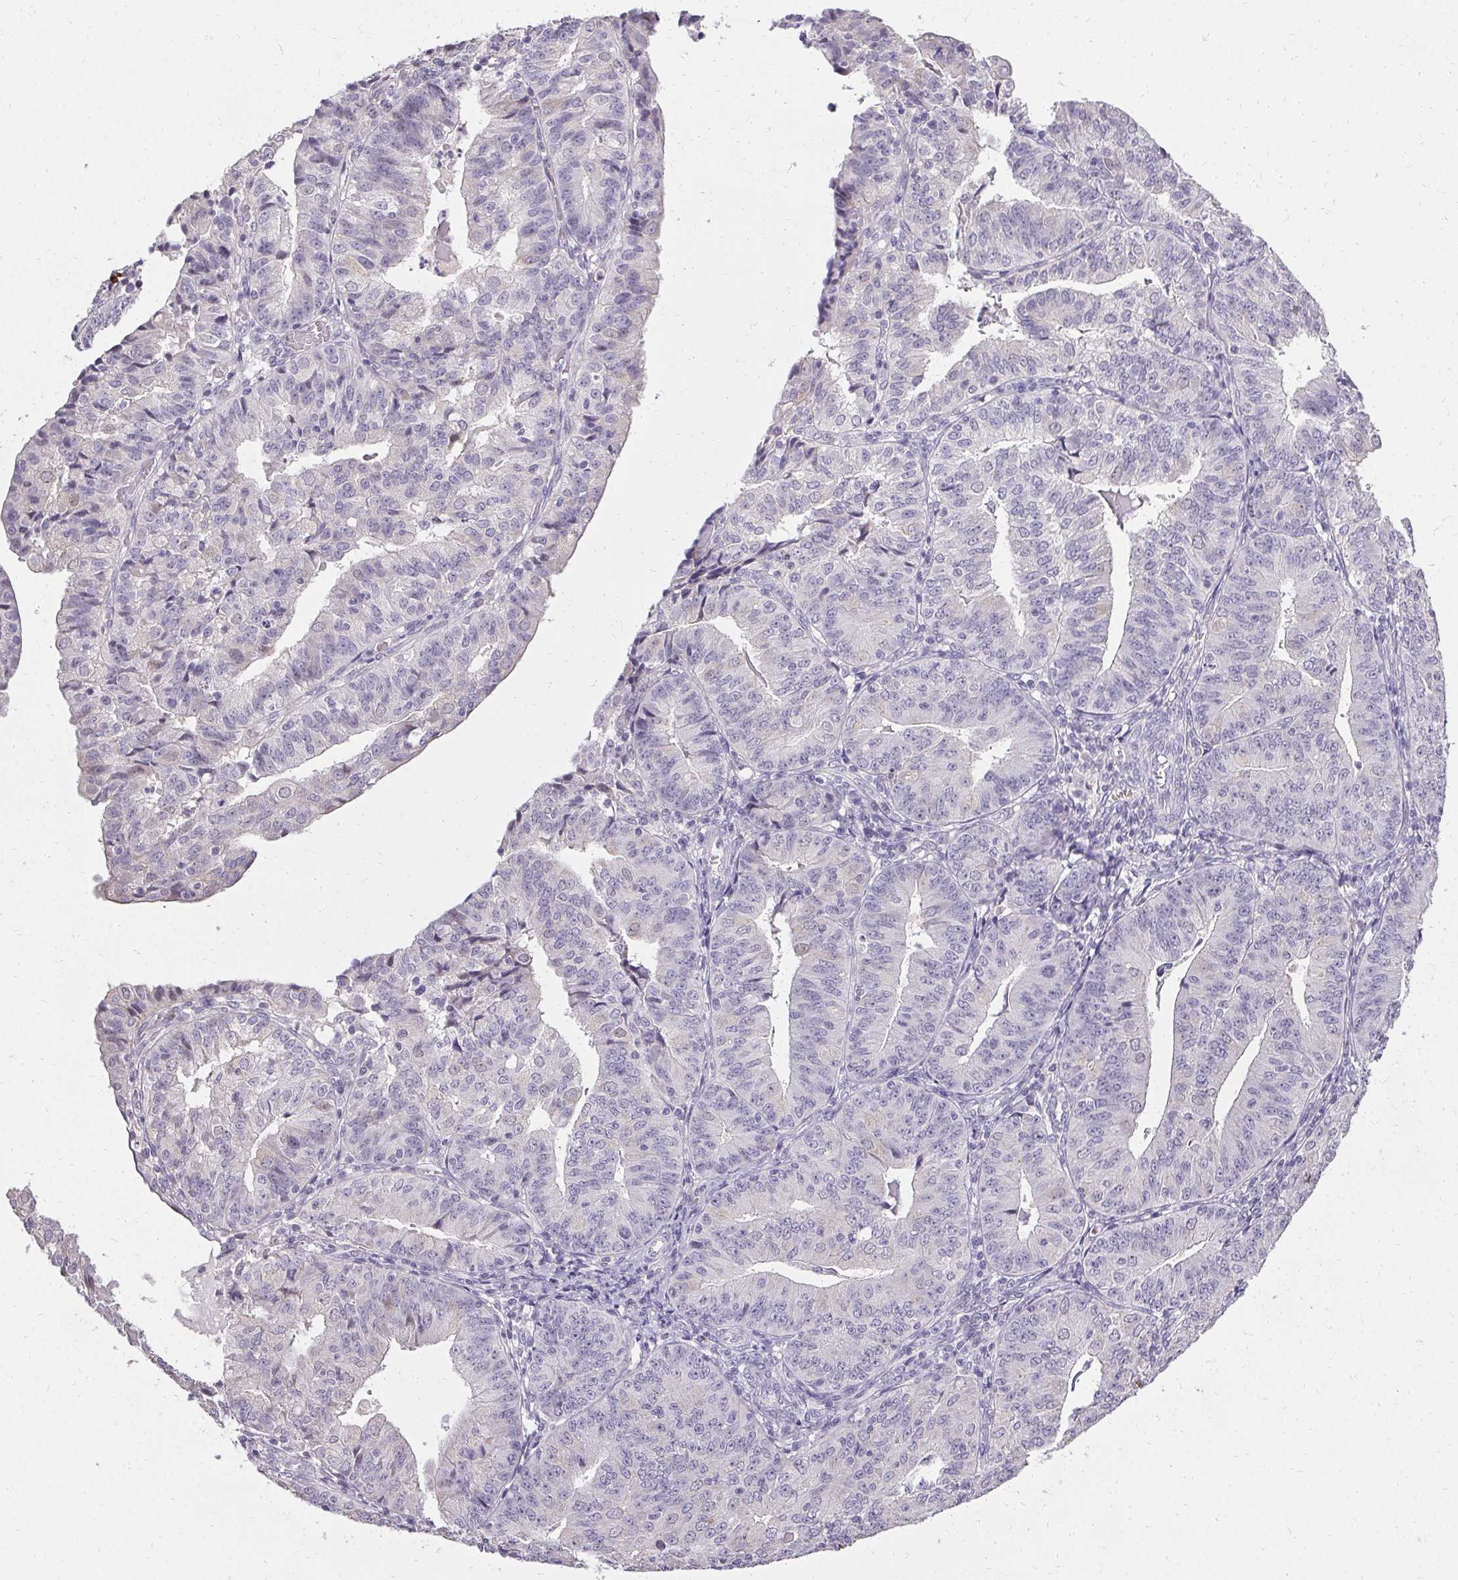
{"staining": {"intensity": "negative", "quantity": "none", "location": "none"}, "tissue": "endometrial cancer", "cell_type": "Tumor cells", "image_type": "cancer", "snomed": [{"axis": "morphology", "description": "Adenocarcinoma, NOS"}, {"axis": "topography", "description": "Endometrium"}], "caption": "IHC micrograph of endometrial adenocarcinoma stained for a protein (brown), which exhibits no expression in tumor cells. Nuclei are stained in blue.", "gene": "PMEL", "patient": {"sex": "female", "age": 56}}